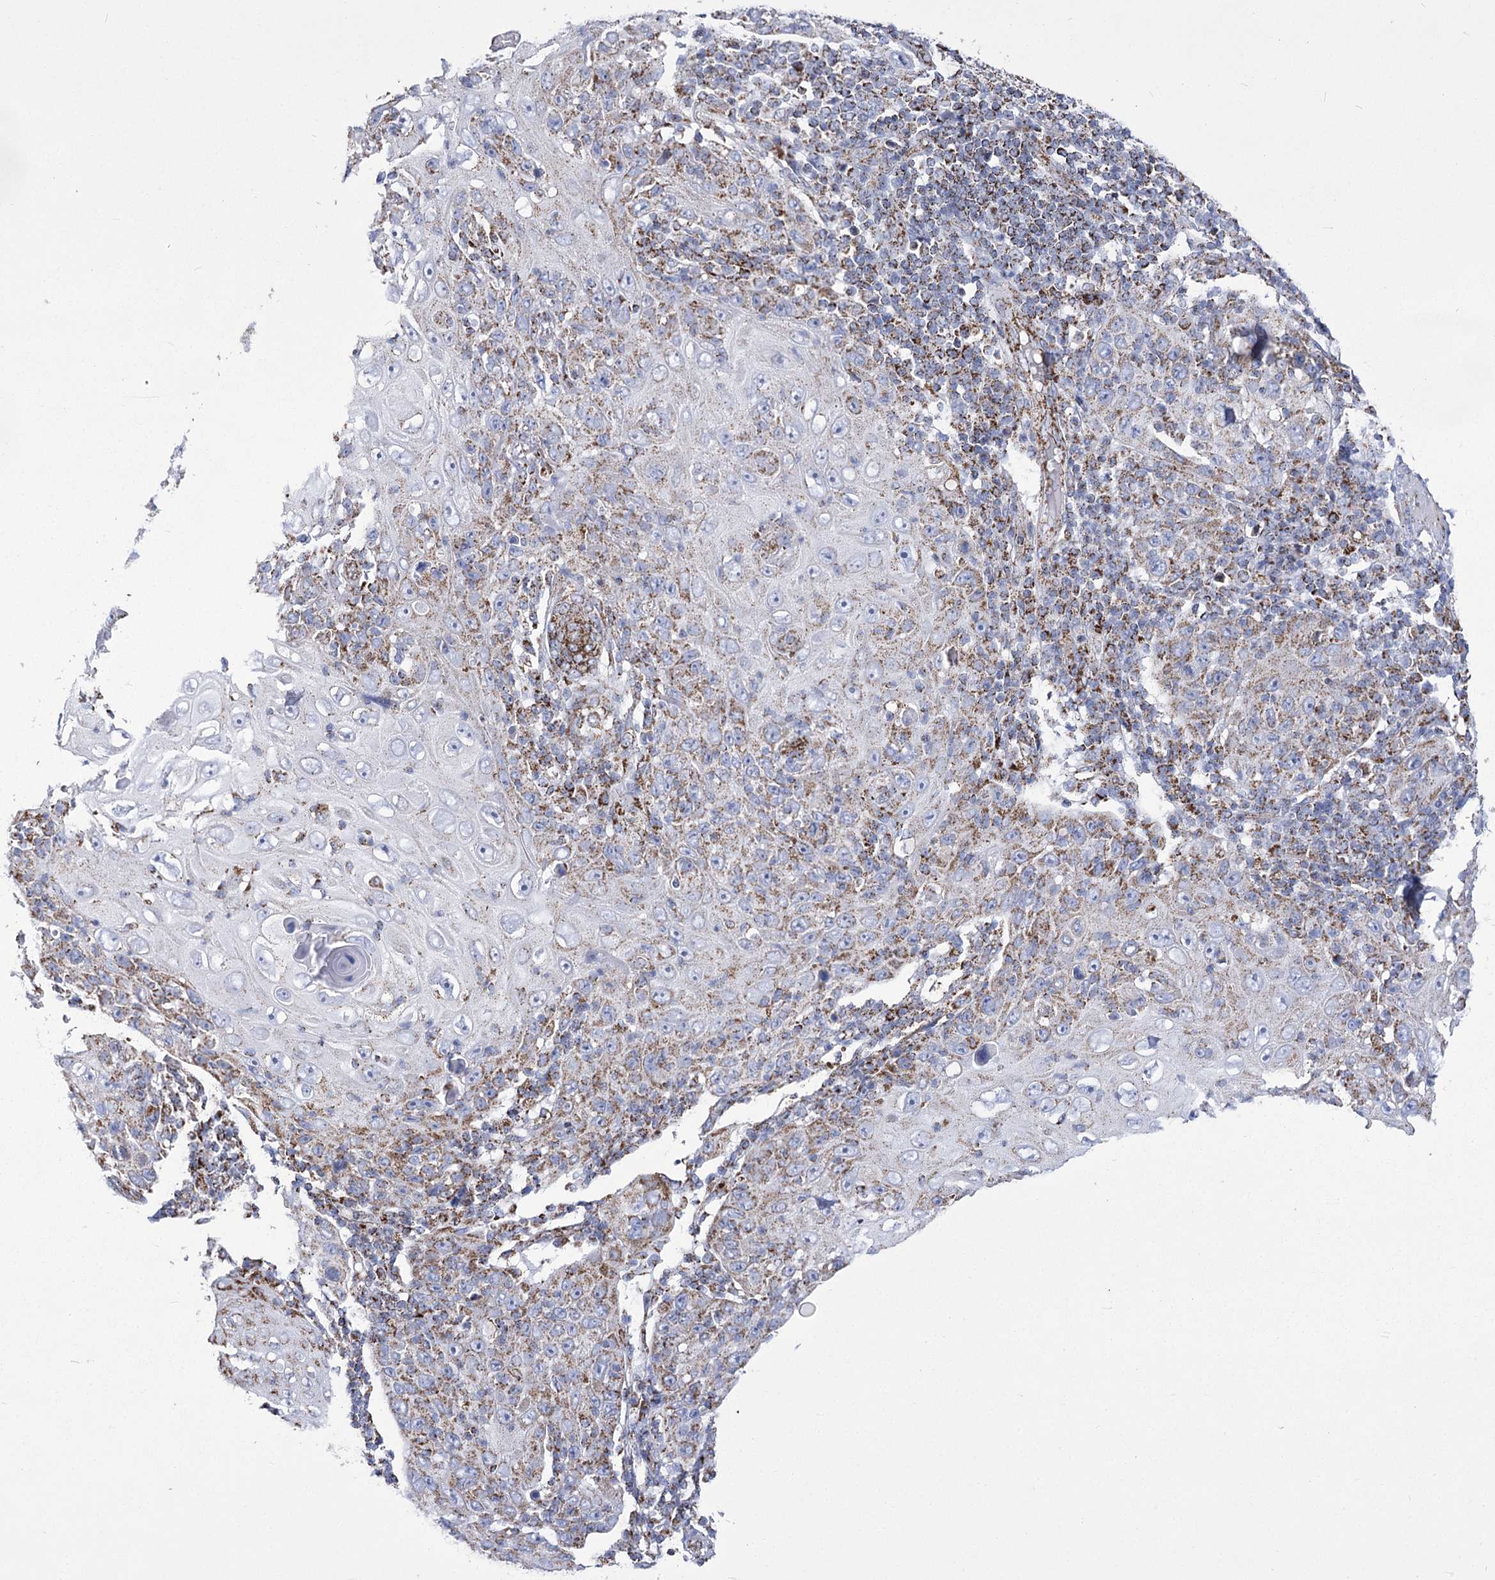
{"staining": {"intensity": "moderate", "quantity": "25%-75%", "location": "cytoplasmic/membranous"}, "tissue": "skin cancer", "cell_type": "Tumor cells", "image_type": "cancer", "snomed": [{"axis": "morphology", "description": "Squamous cell carcinoma, NOS"}, {"axis": "topography", "description": "Skin"}], "caption": "Approximately 25%-75% of tumor cells in skin cancer display moderate cytoplasmic/membranous protein staining as visualized by brown immunohistochemical staining.", "gene": "PDHB", "patient": {"sex": "female", "age": 88}}